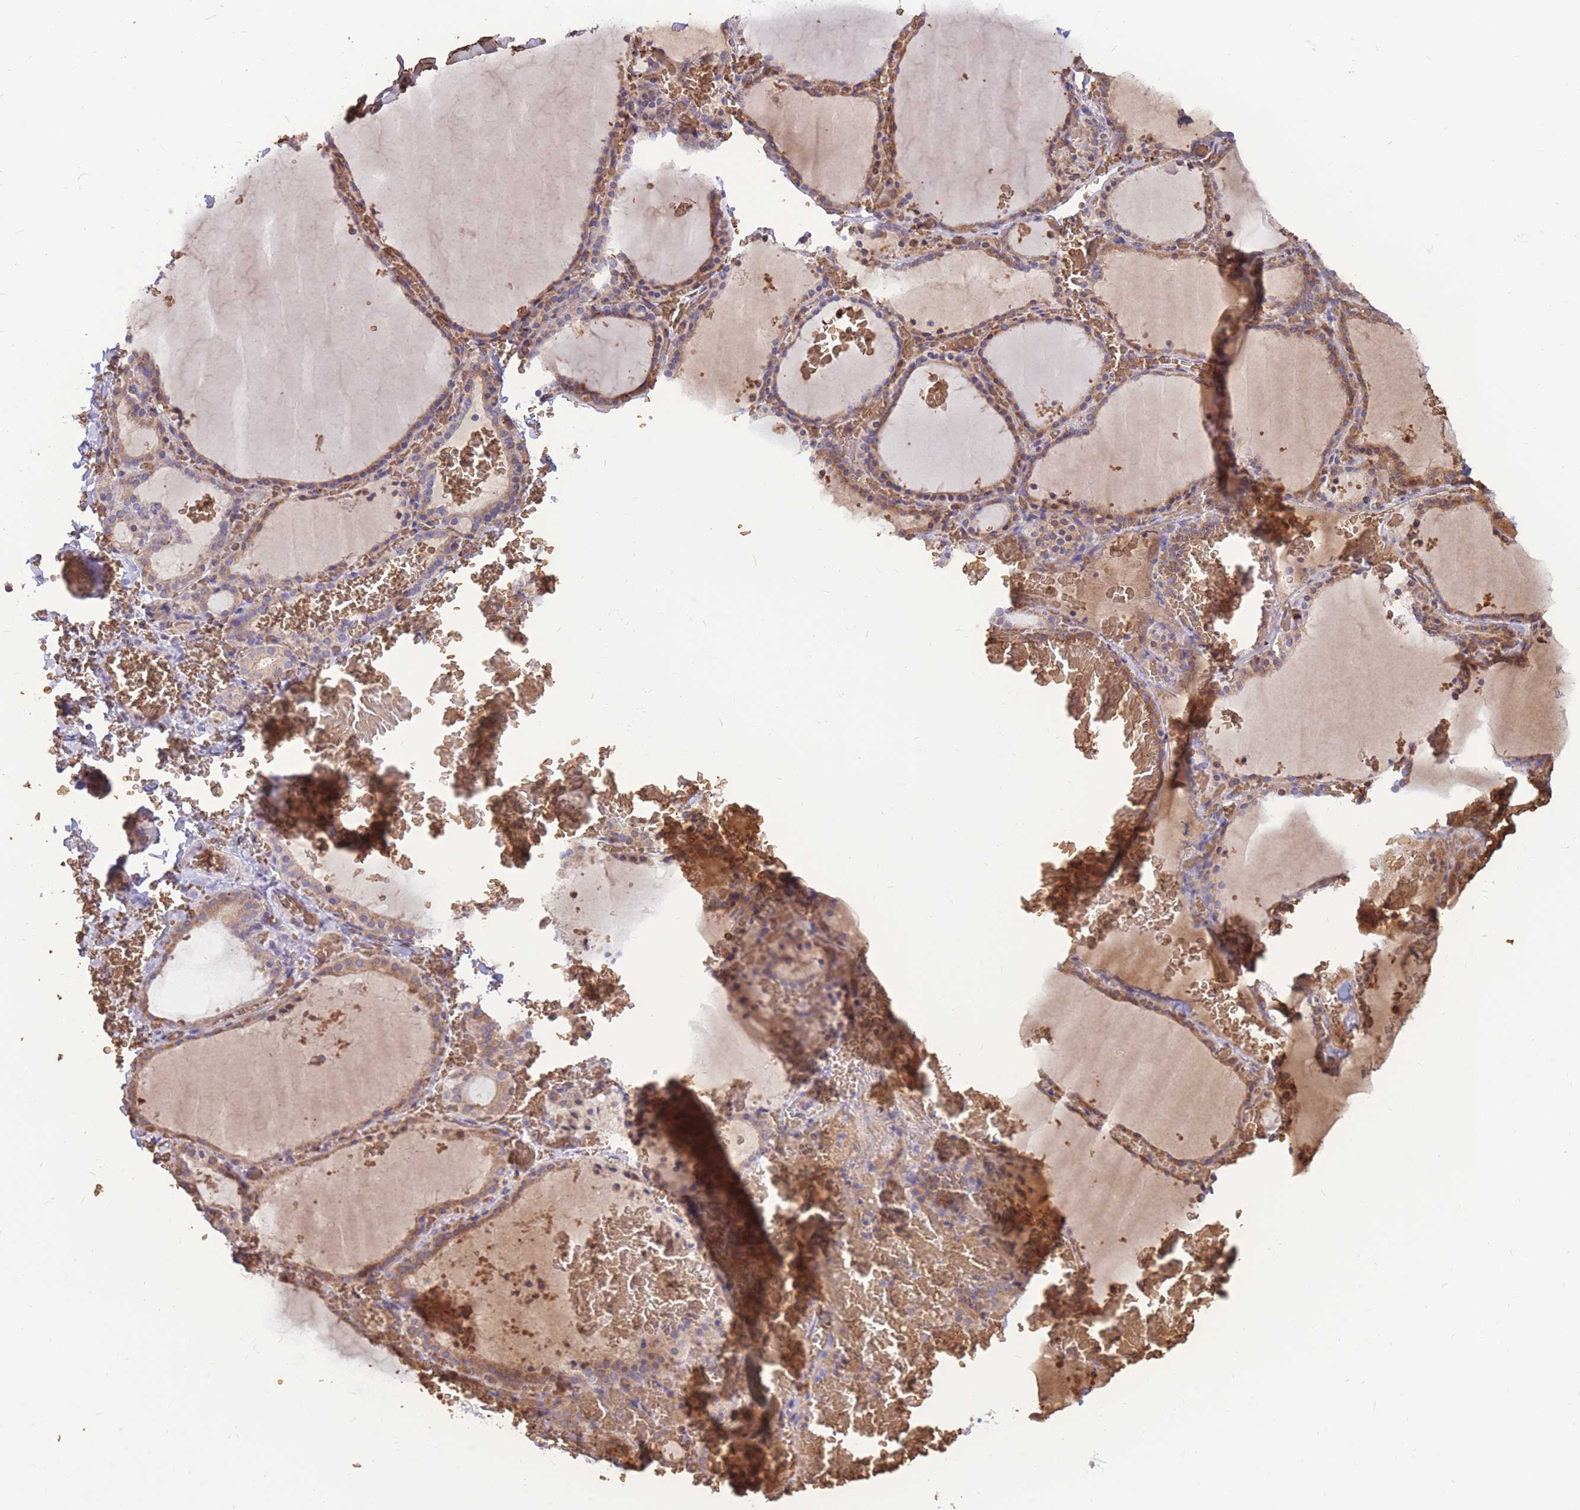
{"staining": {"intensity": "moderate", "quantity": ">75%", "location": "cytoplasmic/membranous"}, "tissue": "thyroid gland", "cell_type": "Glandular cells", "image_type": "normal", "snomed": [{"axis": "morphology", "description": "Normal tissue, NOS"}, {"axis": "topography", "description": "Thyroid gland"}], "caption": "Glandular cells reveal moderate cytoplasmic/membranous staining in approximately >75% of cells in benign thyroid gland.", "gene": "ATP10D", "patient": {"sex": "female", "age": 39}}